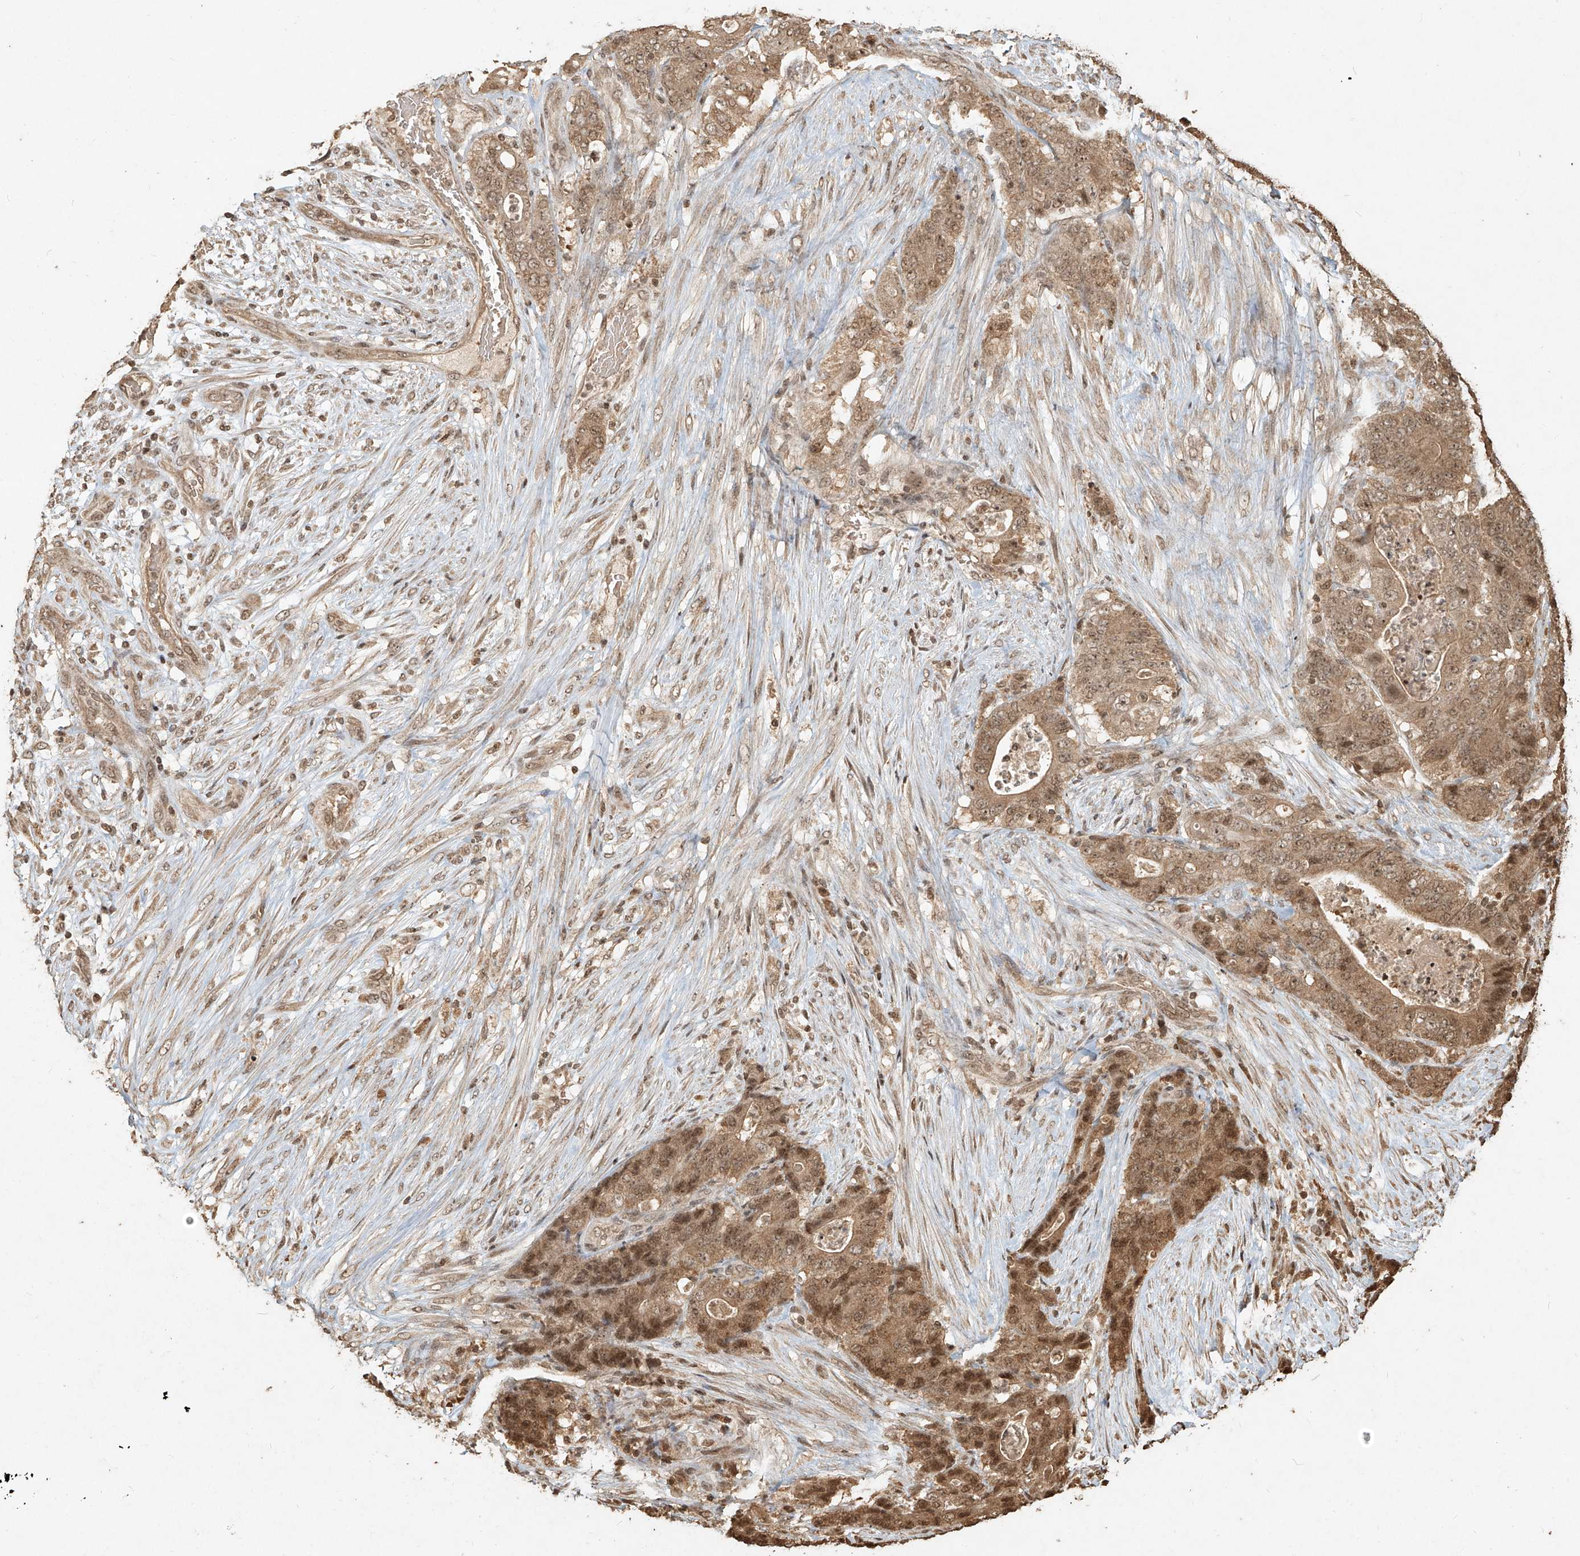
{"staining": {"intensity": "moderate", "quantity": ">75%", "location": "cytoplasmic/membranous,nuclear"}, "tissue": "stomach cancer", "cell_type": "Tumor cells", "image_type": "cancer", "snomed": [{"axis": "morphology", "description": "Adenocarcinoma, NOS"}, {"axis": "topography", "description": "Stomach"}], "caption": "An IHC image of neoplastic tissue is shown. Protein staining in brown labels moderate cytoplasmic/membranous and nuclear positivity in stomach cancer within tumor cells. The staining is performed using DAB (3,3'-diaminobenzidine) brown chromogen to label protein expression. The nuclei are counter-stained blue using hematoxylin.", "gene": "UBE2K", "patient": {"sex": "female", "age": 73}}